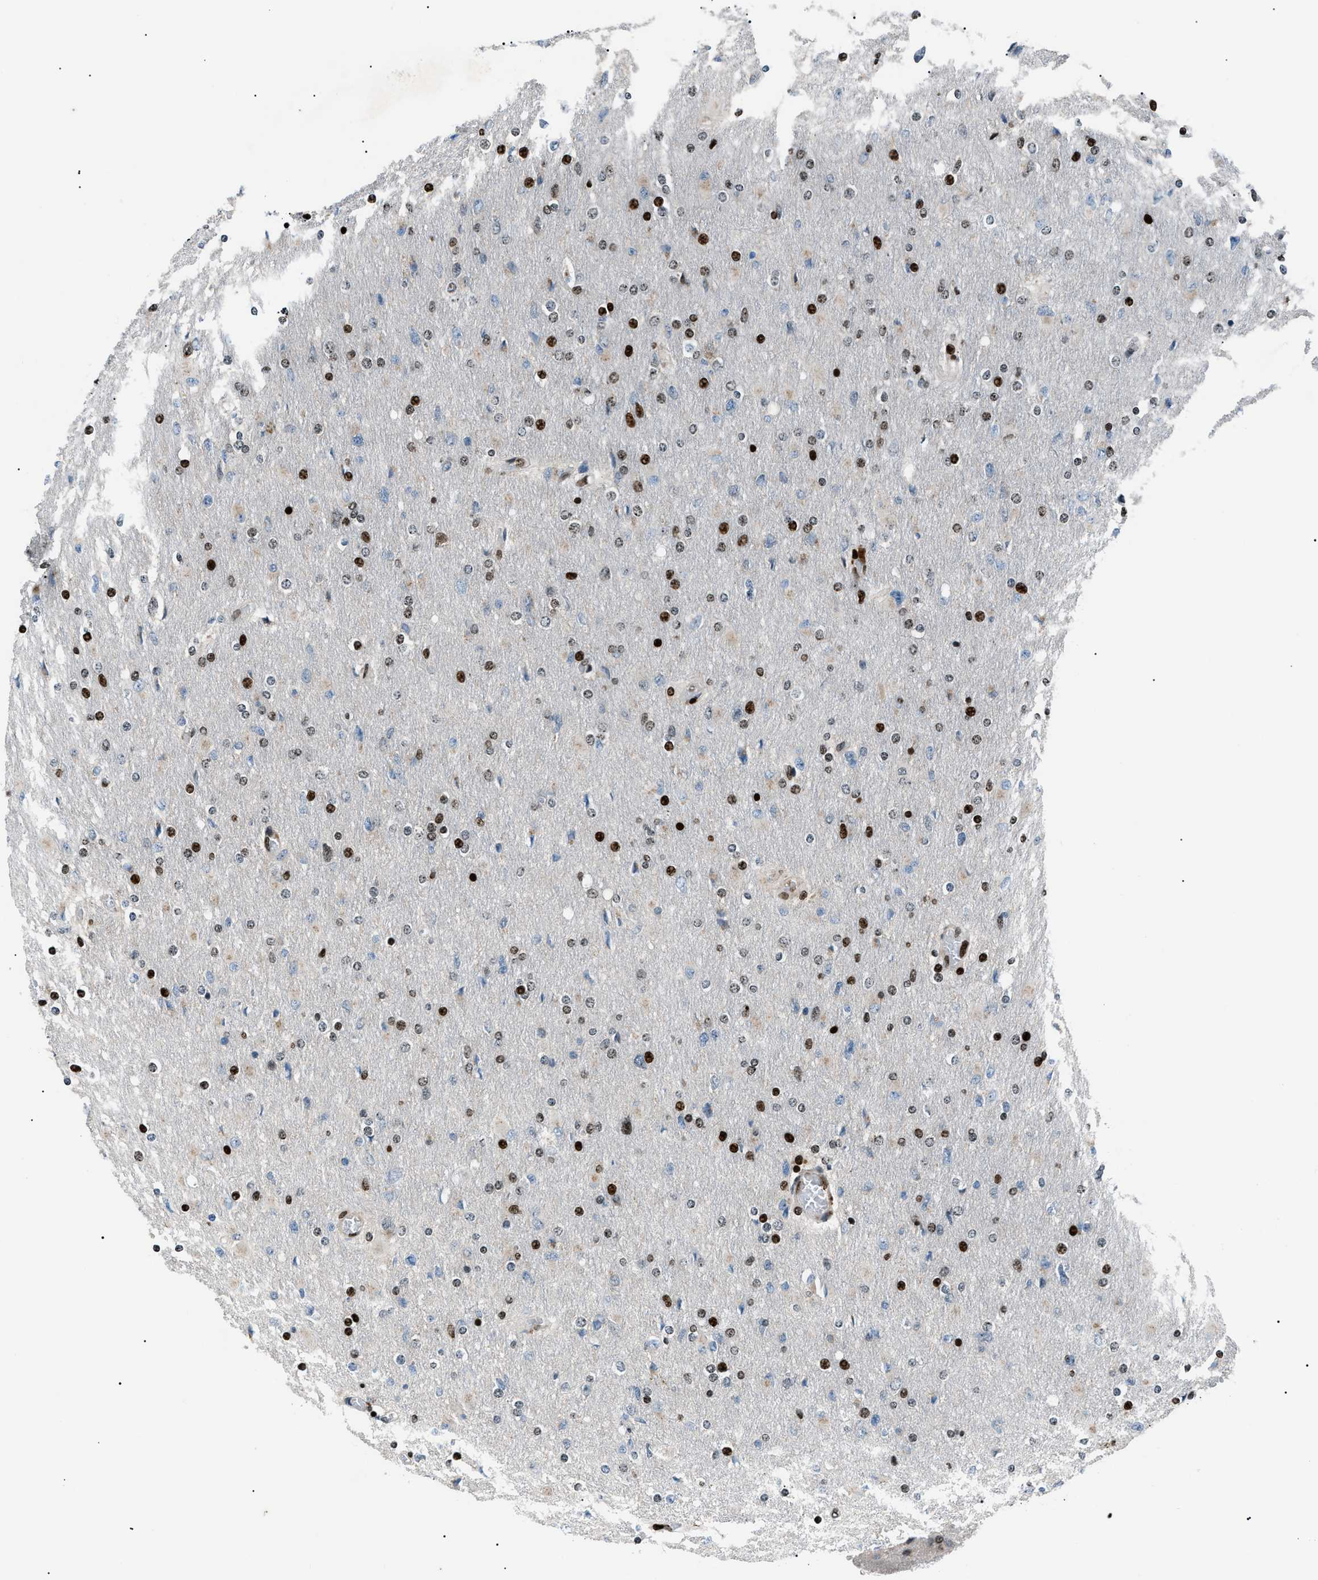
{"staining": {"intensity": "moderate", "quantity": "25%-75%", "location": "nuclear"}, "tissue": "glioma", "cell_type": "Tumor cells", "image_type": "cancer", "snomed": [{"axis": "morphology", "description": "Glioma, malignant, High grade"}, {"axis": "topography", "description": "Cerebral cortex"}], "caption": "DAB (3,3'-diaminobenzidine) immunohistochemical staining of glioma shows moderate nuclear protein expression in about 25%-75% of tumor cells.", "gene": "PRKX", "patient": {"sex": "female", "age": 36}}